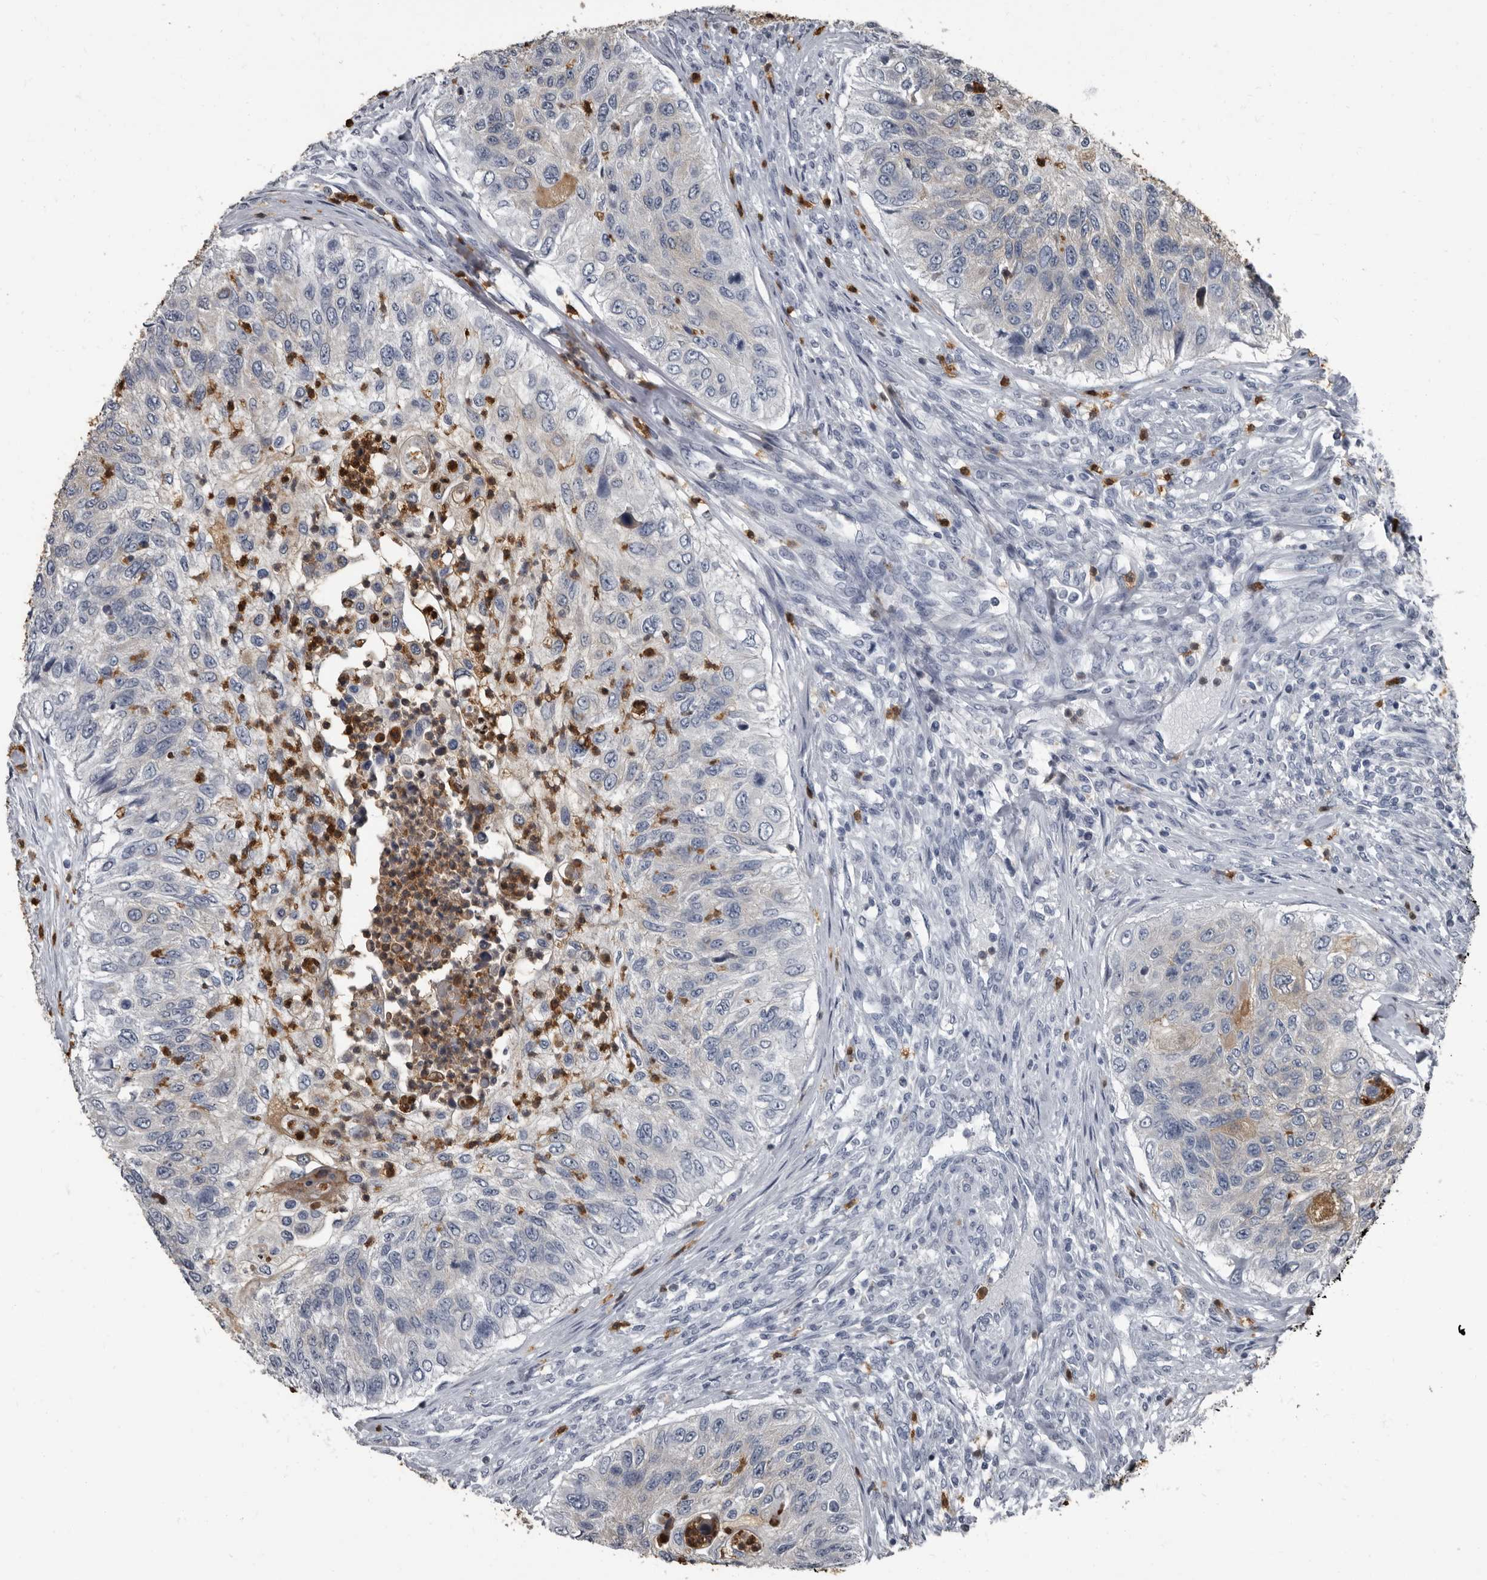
{"staining": {"intensity": "negative", "quantity": "none", "location": "none"}, "tissue": "urothelial cancer", "cell_type": "Tumor cells", "image_type": "cancer", "snomed": [{"axis": "morphology", "description": "Urothelial carcinoma, High grade"}, {"axis": "topography", "description": "Urinary bladder"}], "caption": "A histopathology image of human high-grade urothelial carcinoma is negative for staining in tumor cells. (Stains: DAB (3,3'-diaminobenzidine) IHC with hematoxylin counter stain, Microscopy: brightfield microscopy at high magnification).", "gene": "TPD52L1", "patient": {"sex": "female", "age": 60}}